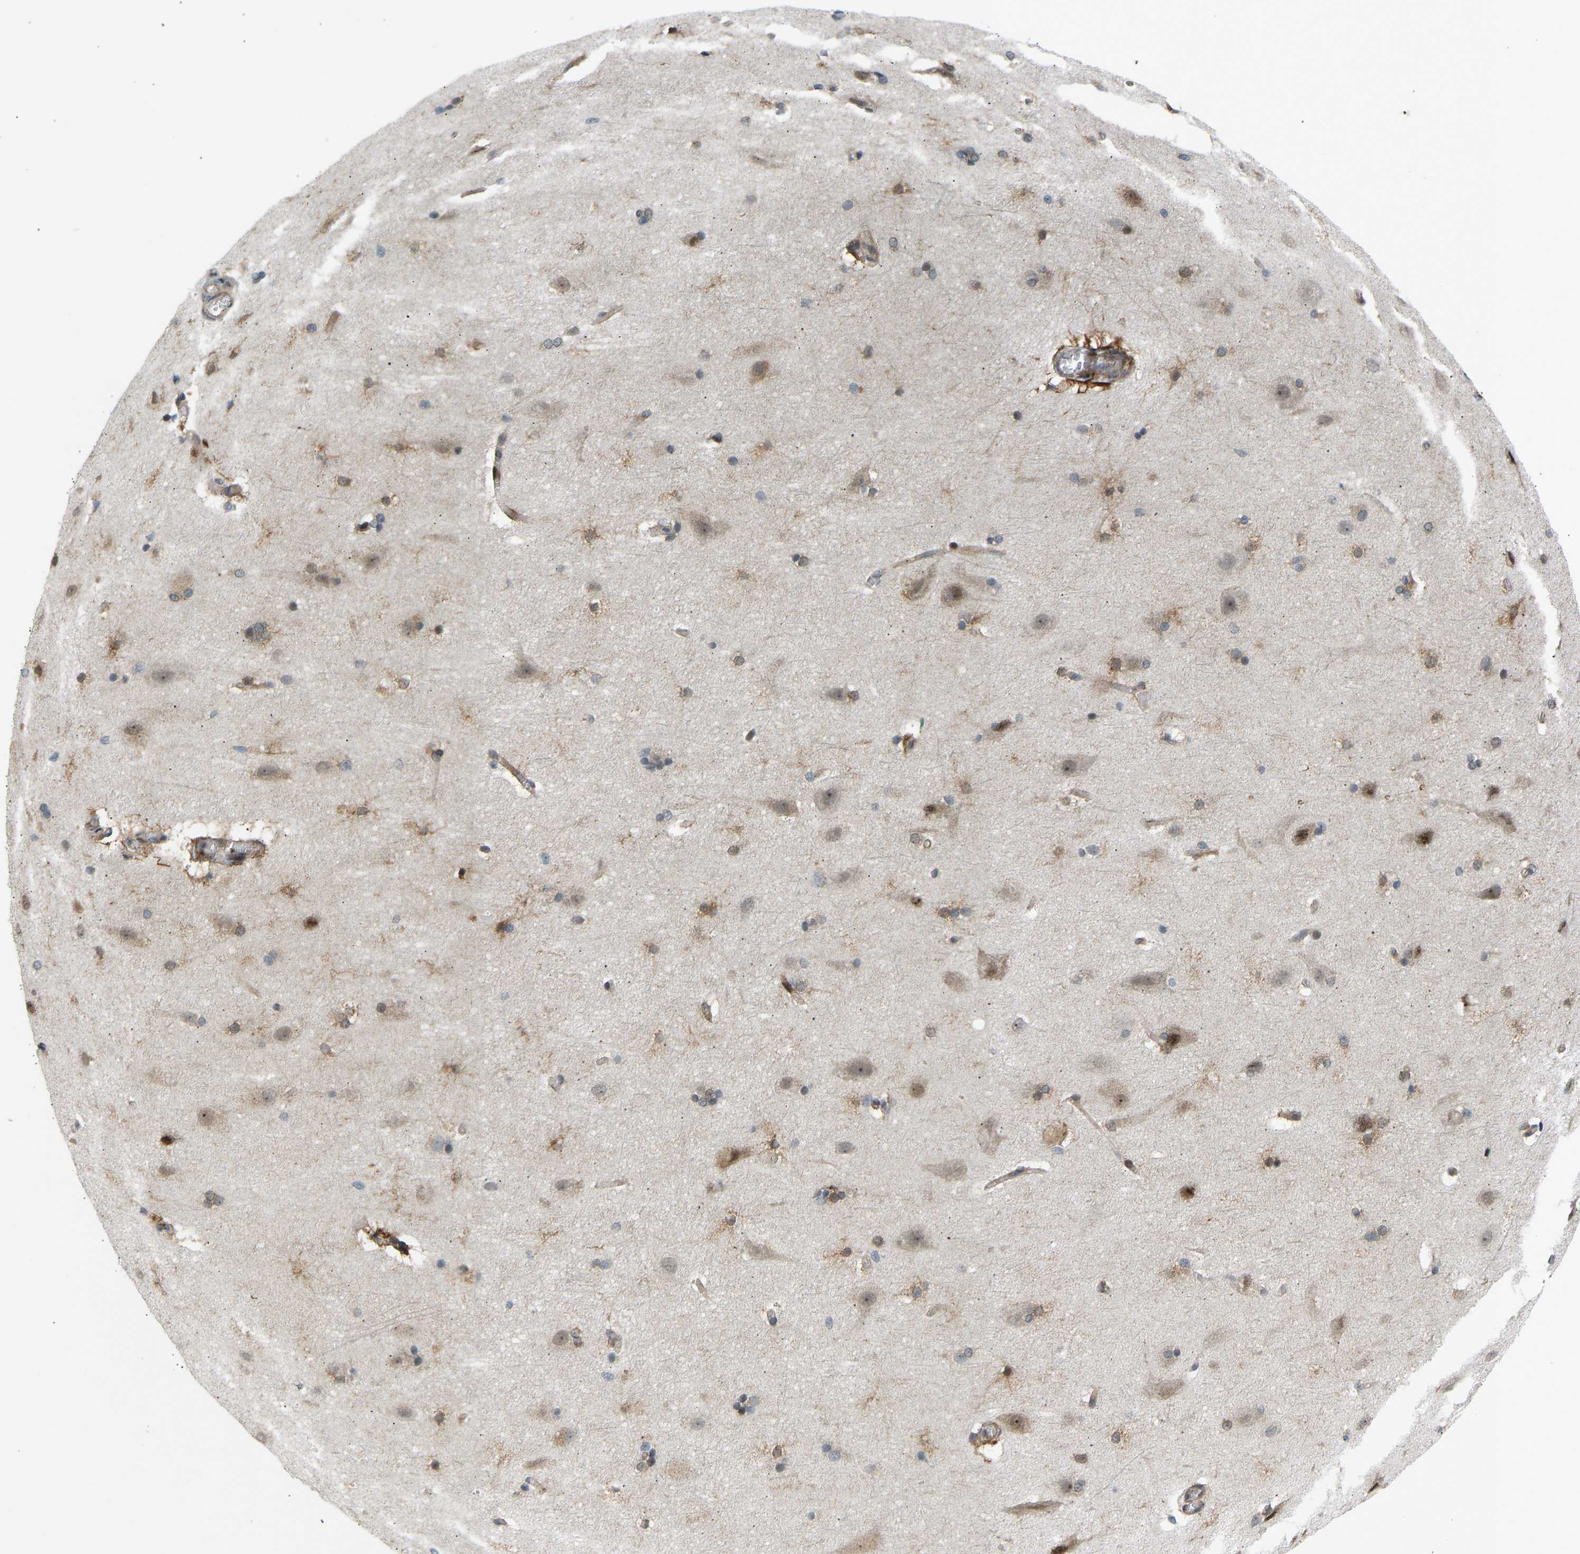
{"staining": {"intensity": "moderate", "quantity": "25%-75%", "location": "cytoplasmic/membranous"}, "tissue": "cerebral cortex", "cell_type": "Endothelial cells", "image_type": "normal", "snomed": [{"axis": "morphology", "description": "Normal tissue, NOS"}, {"axis": "topography", "description": "Cerebral cortex"}, {"axis": "topography", "description": "Hippocampus"}], "caption": "The photomicrograph exhibits a brown stain indicating the presence of a protein in the cytoplasmic/membranous of endothelial cells in cerebral cortex.", "gene": "BAG1", "patient": {"sex": "female", "age": 19}}